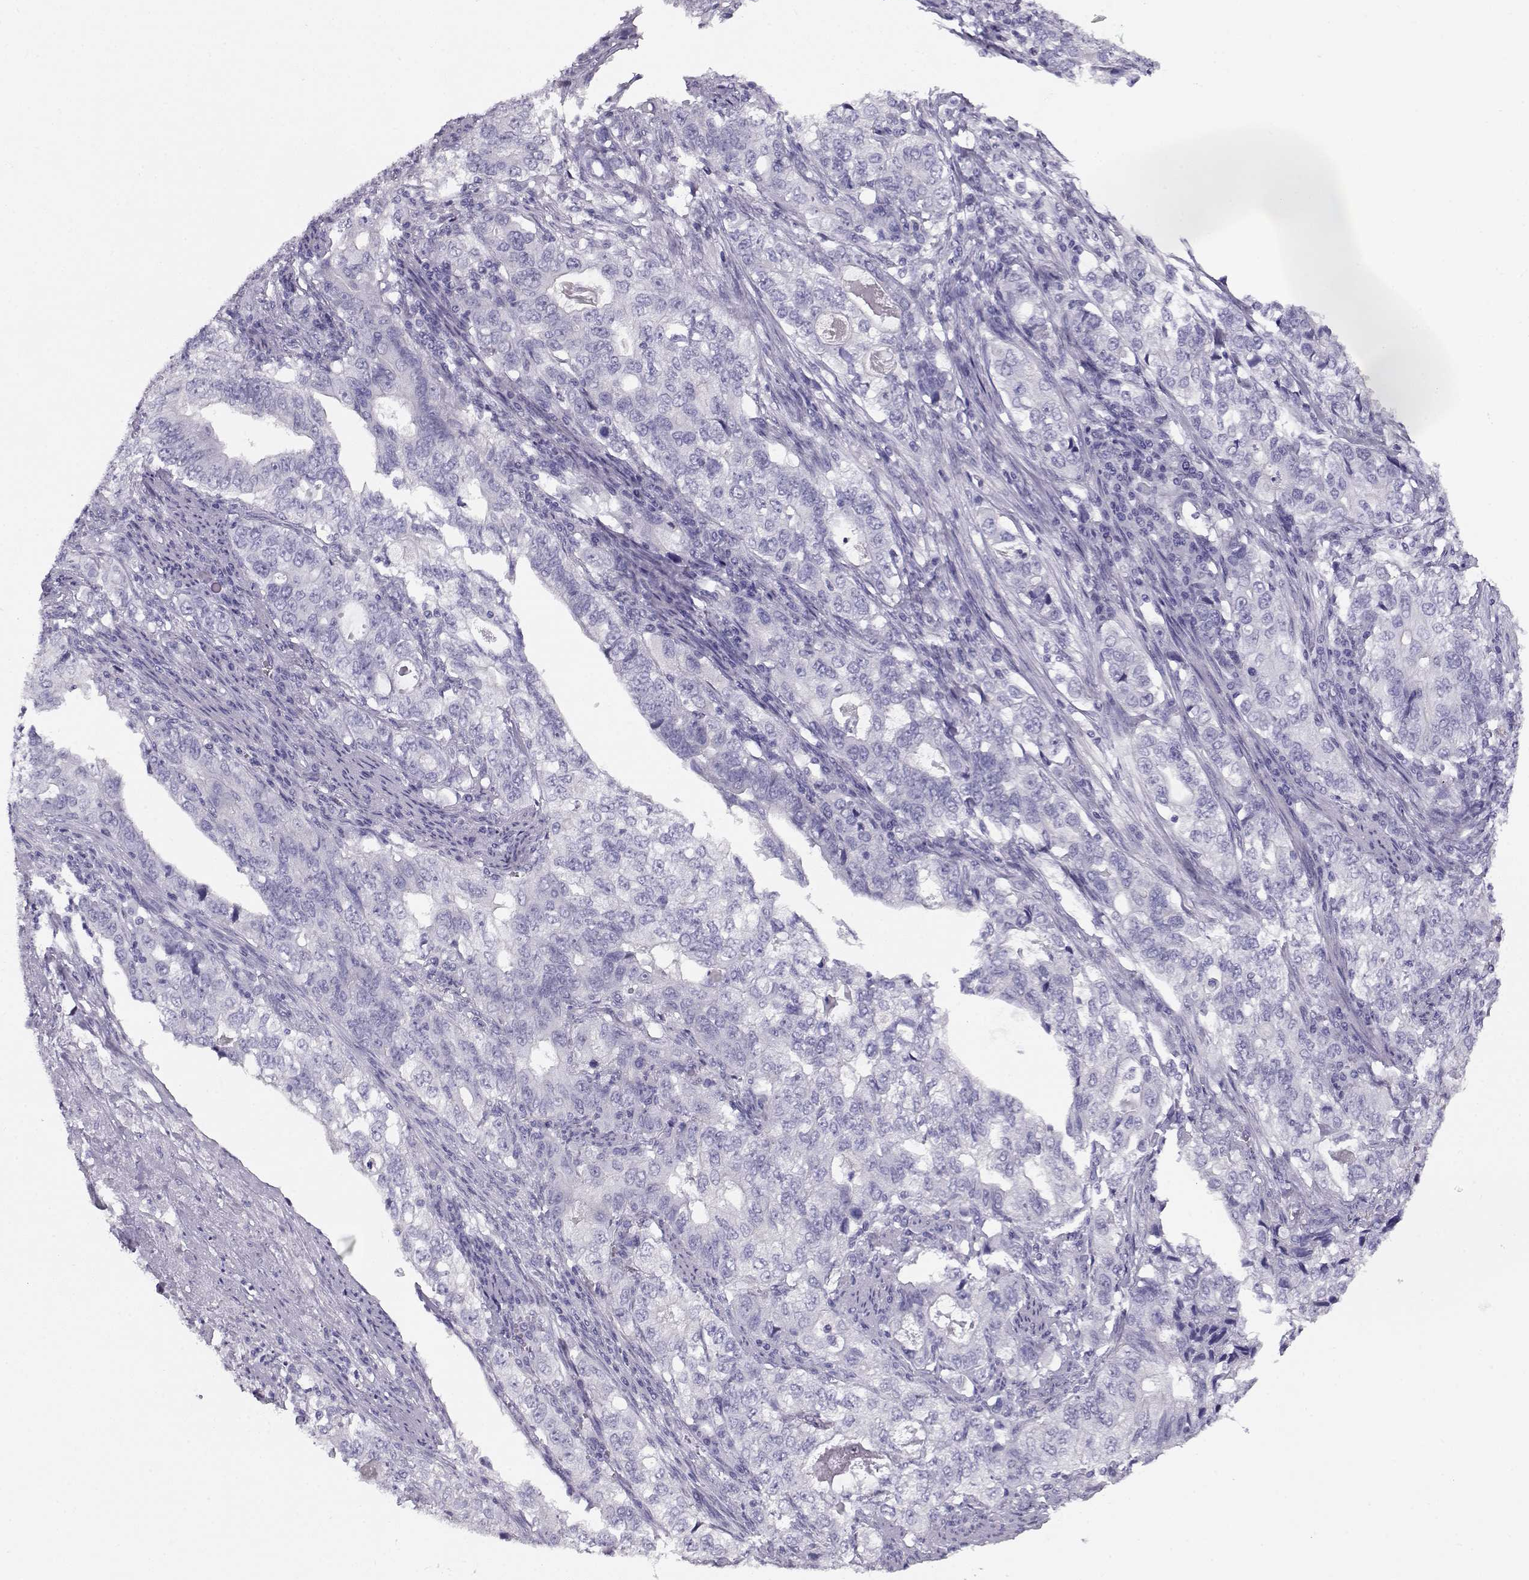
{"staining": {"intensity": "negative", "quantity": "none", "location": "none"}, "tissue": "stomach cancer", "cell_type": "Tumor cells", "image_type": "cancer", "snomed": [{"axis": "morphology", "description": "Adenocarcinoma, NOS"}, {"axis": "topography", "description": "Stomach, lower"}], "caption": "High power microscopy image of an immunohistochemistry photomicrograph of adenocarcinoma (stomach), revealing no significant positivity in tumor cells.", "gene": "ACTN2", "patient": {"sex": "female", "age": 72}}